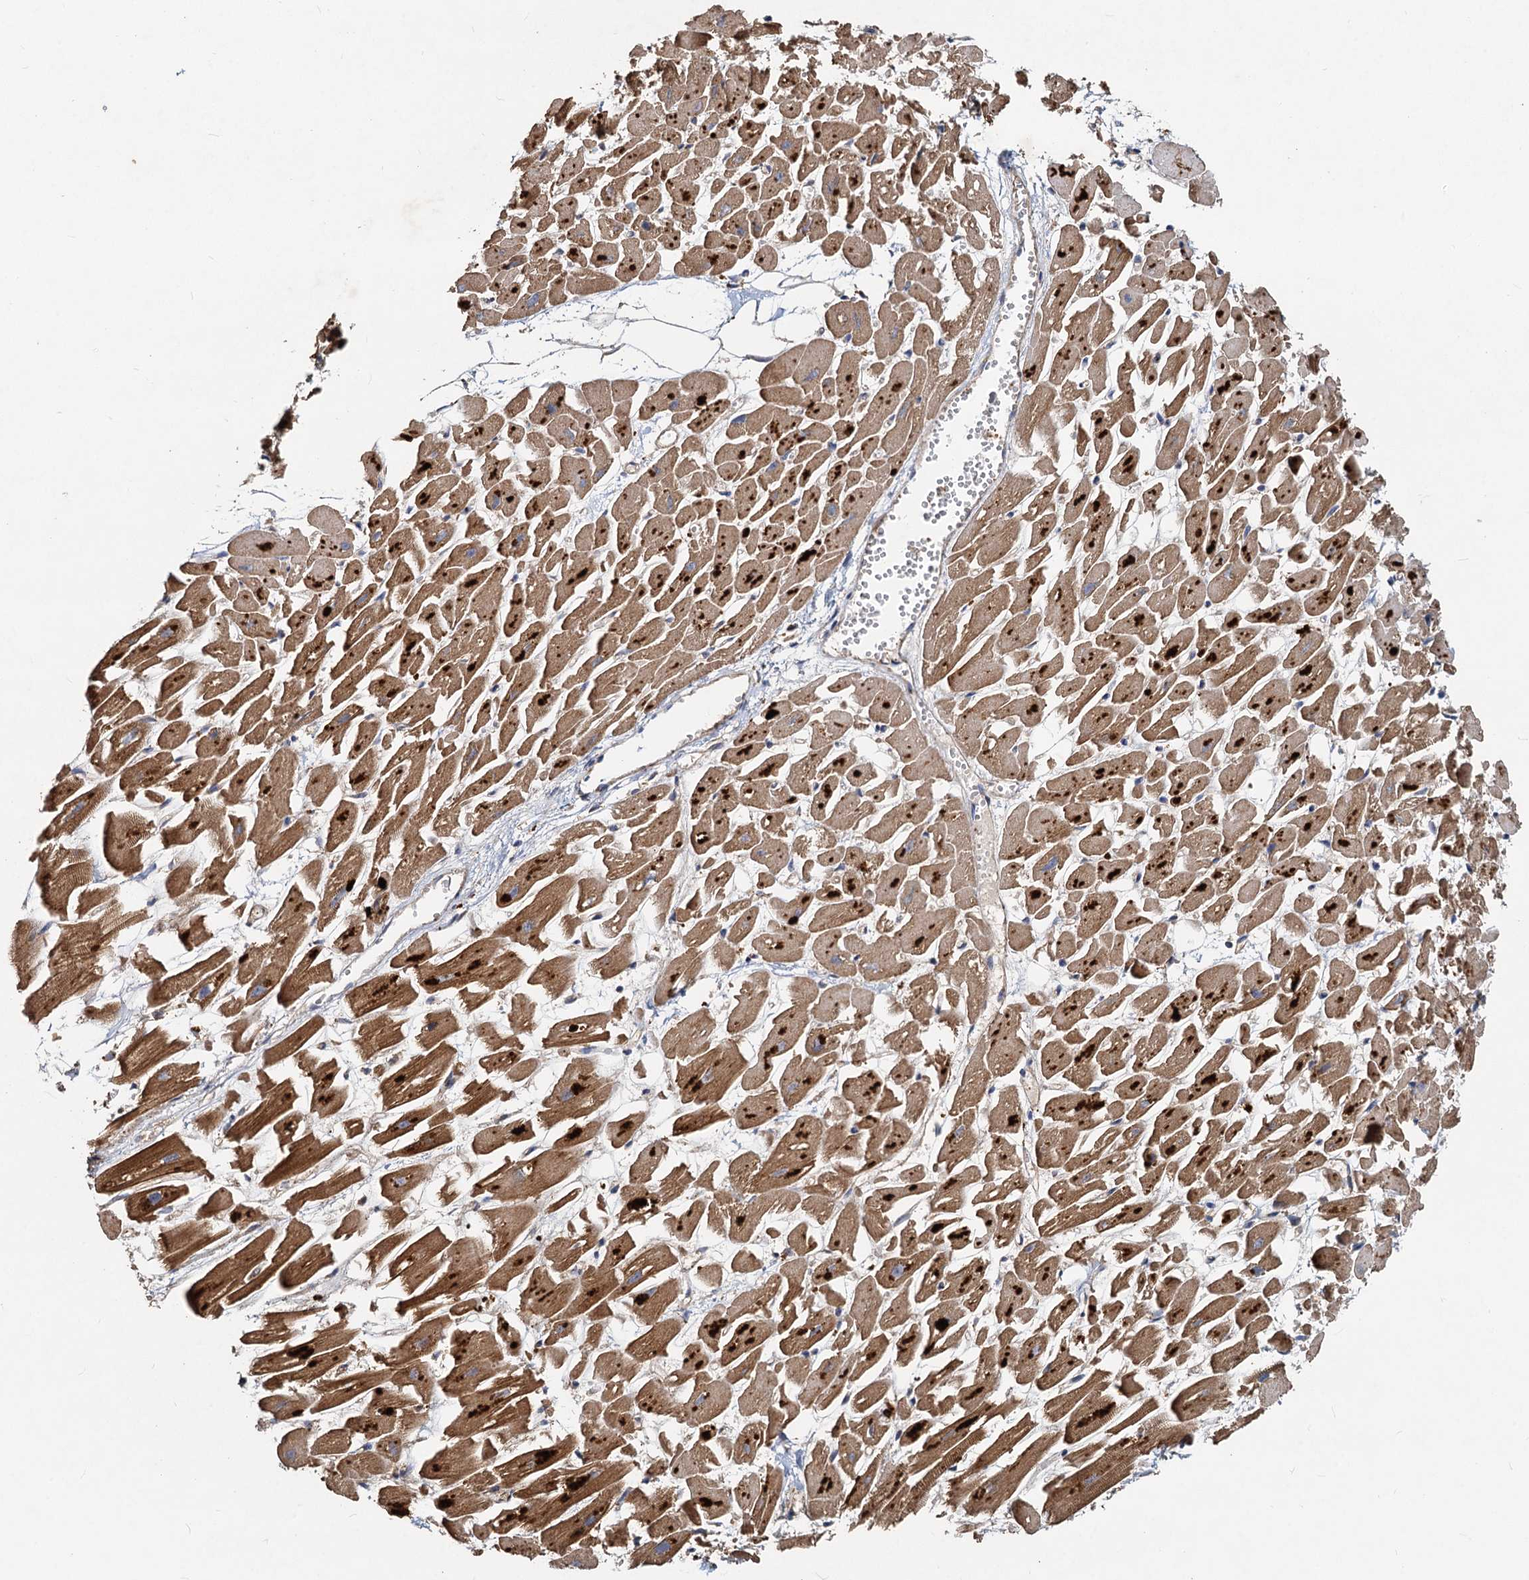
{"staining": {"intensity": "moderate", "quantity": ">75%", "location": "cytoplasmic/membranous"}, "tissue": "heart muscle", "cell_type": "Cardiomyocytes", "image_type": "normal", "snomed": [{"axis": "morphology", "description": "Normal tissue, NOS"}, {"axis": "topography", "description": "Heart"}], "caption": "The image shows immunohistochemical staining of normal heart muscle. There is moderate cytoplasmic/membranous expression is present in about >75% of cardiomyocytes.", "gene": "SDS", "patient": {"sex": "female", "age": 64}}